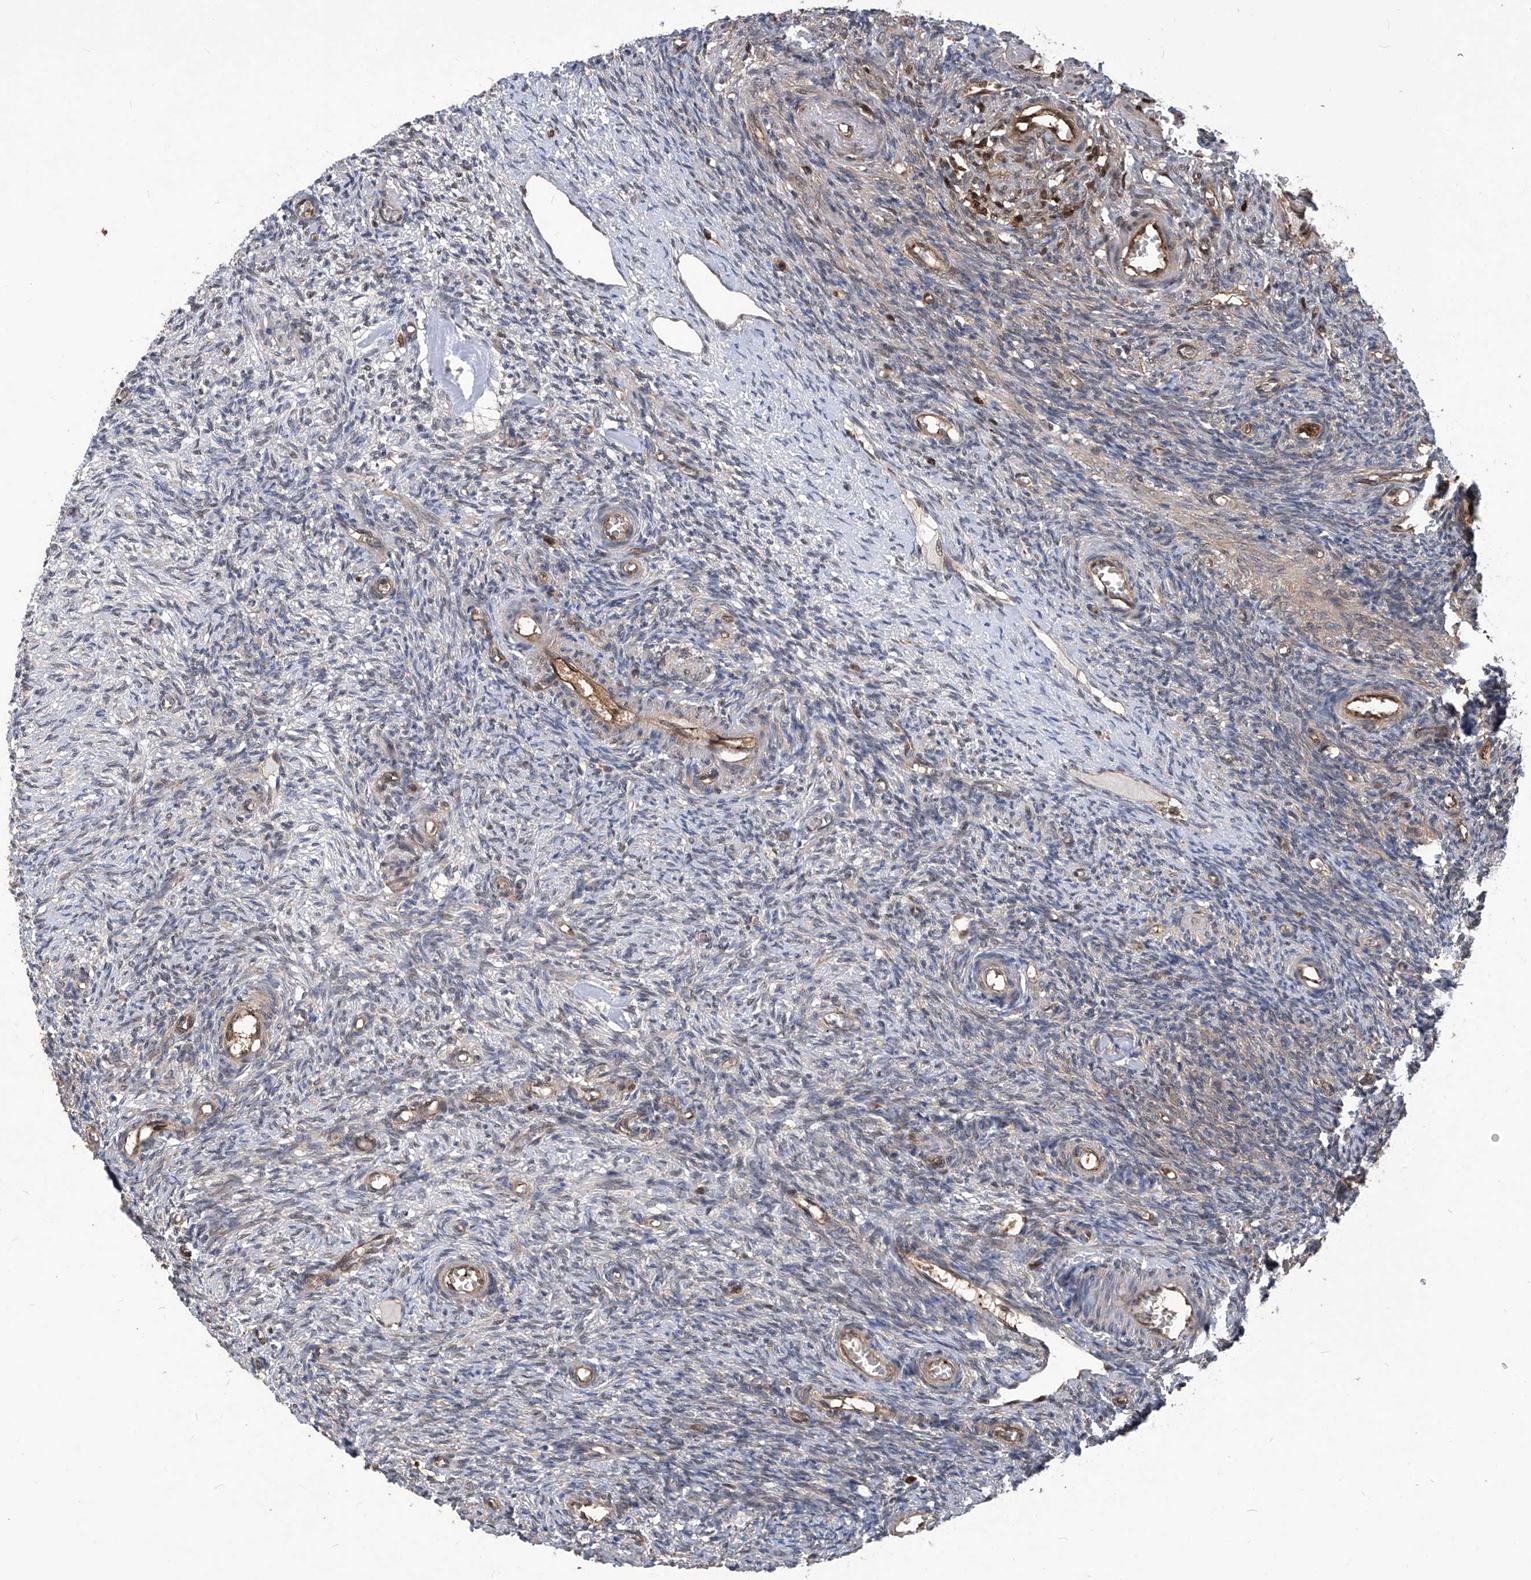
{"staining": {"intensity": "strong", "quantity": ">75%", "location": "cytoplasmic/membranous"}, "tissue": "ovary", "cell_type": "Follicle cells", "image_type": "normal", "snomed": [{"axis": "morphology", "description": "Normal tissue, NOS"}, {"axis": "topography", "description": "Ovary"}], "caption": "DAB immunohistochemical staining of normal human ovary shows strong cytoplasmic/membranous protein positivity in about >75% of follicle cells. (Brightfield microscopy of DAB IHC at high magnification).", "gene": "PSMB1", "patient": {"sex": "female", "age": 27}}